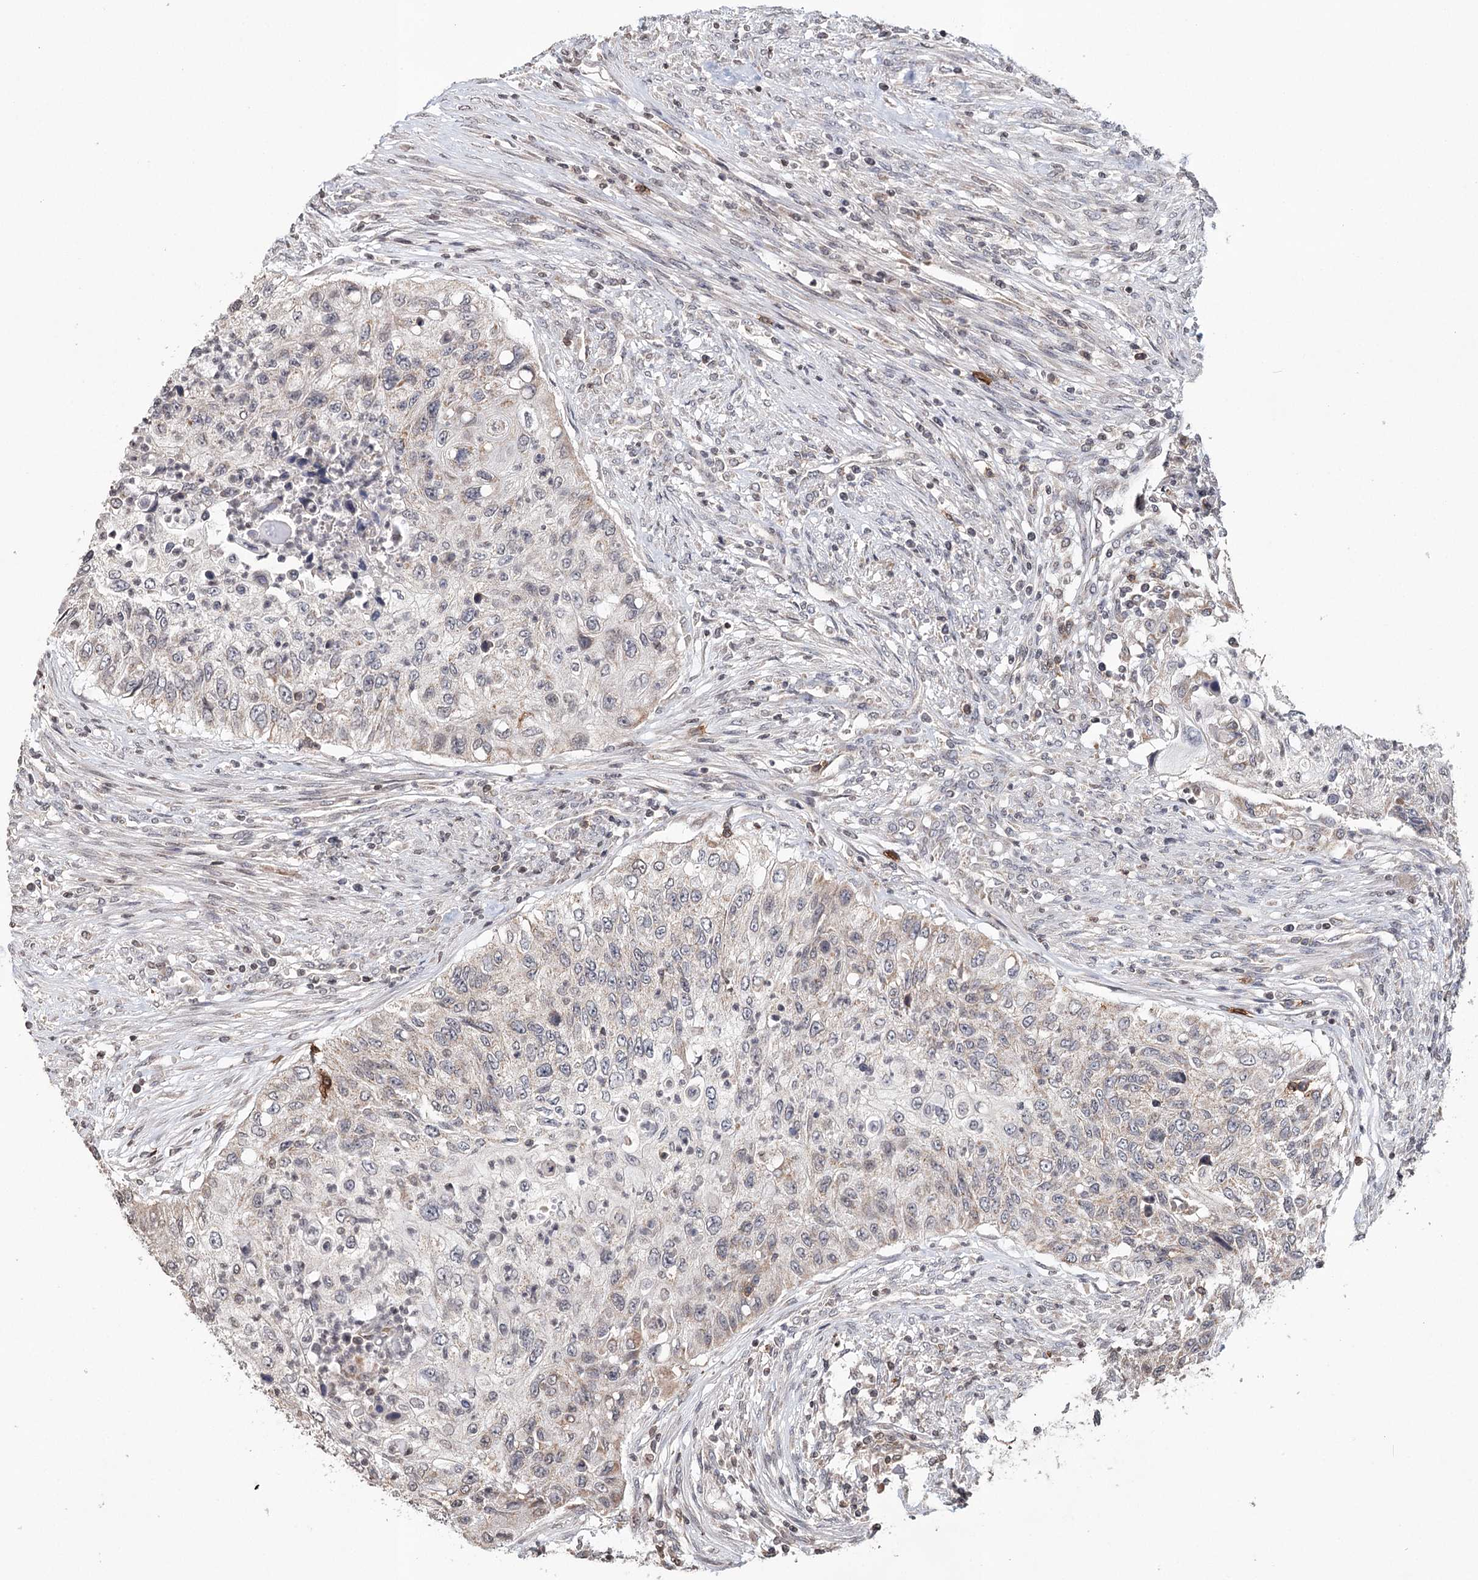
{"staining": {"intensity": "weak", "quantity": "<25%", "location": "cytoplasmic/membranous"}, "tissue": "urothelial cancer", "cell_type": "Tumor cells", "image_type": "cancer", "snomed": [{"axis": "morphology", "description": "Urothelial carcinoma, High grade"}, {"axis": "topography", "description": "Urinary bladder"}], "caption": "Tumor cells are negative for protein expression in human urothelial cancer. Nuclei are stained in blue.", "gene": "ICOS", "patient": {"sex": "female", "age": 60}}